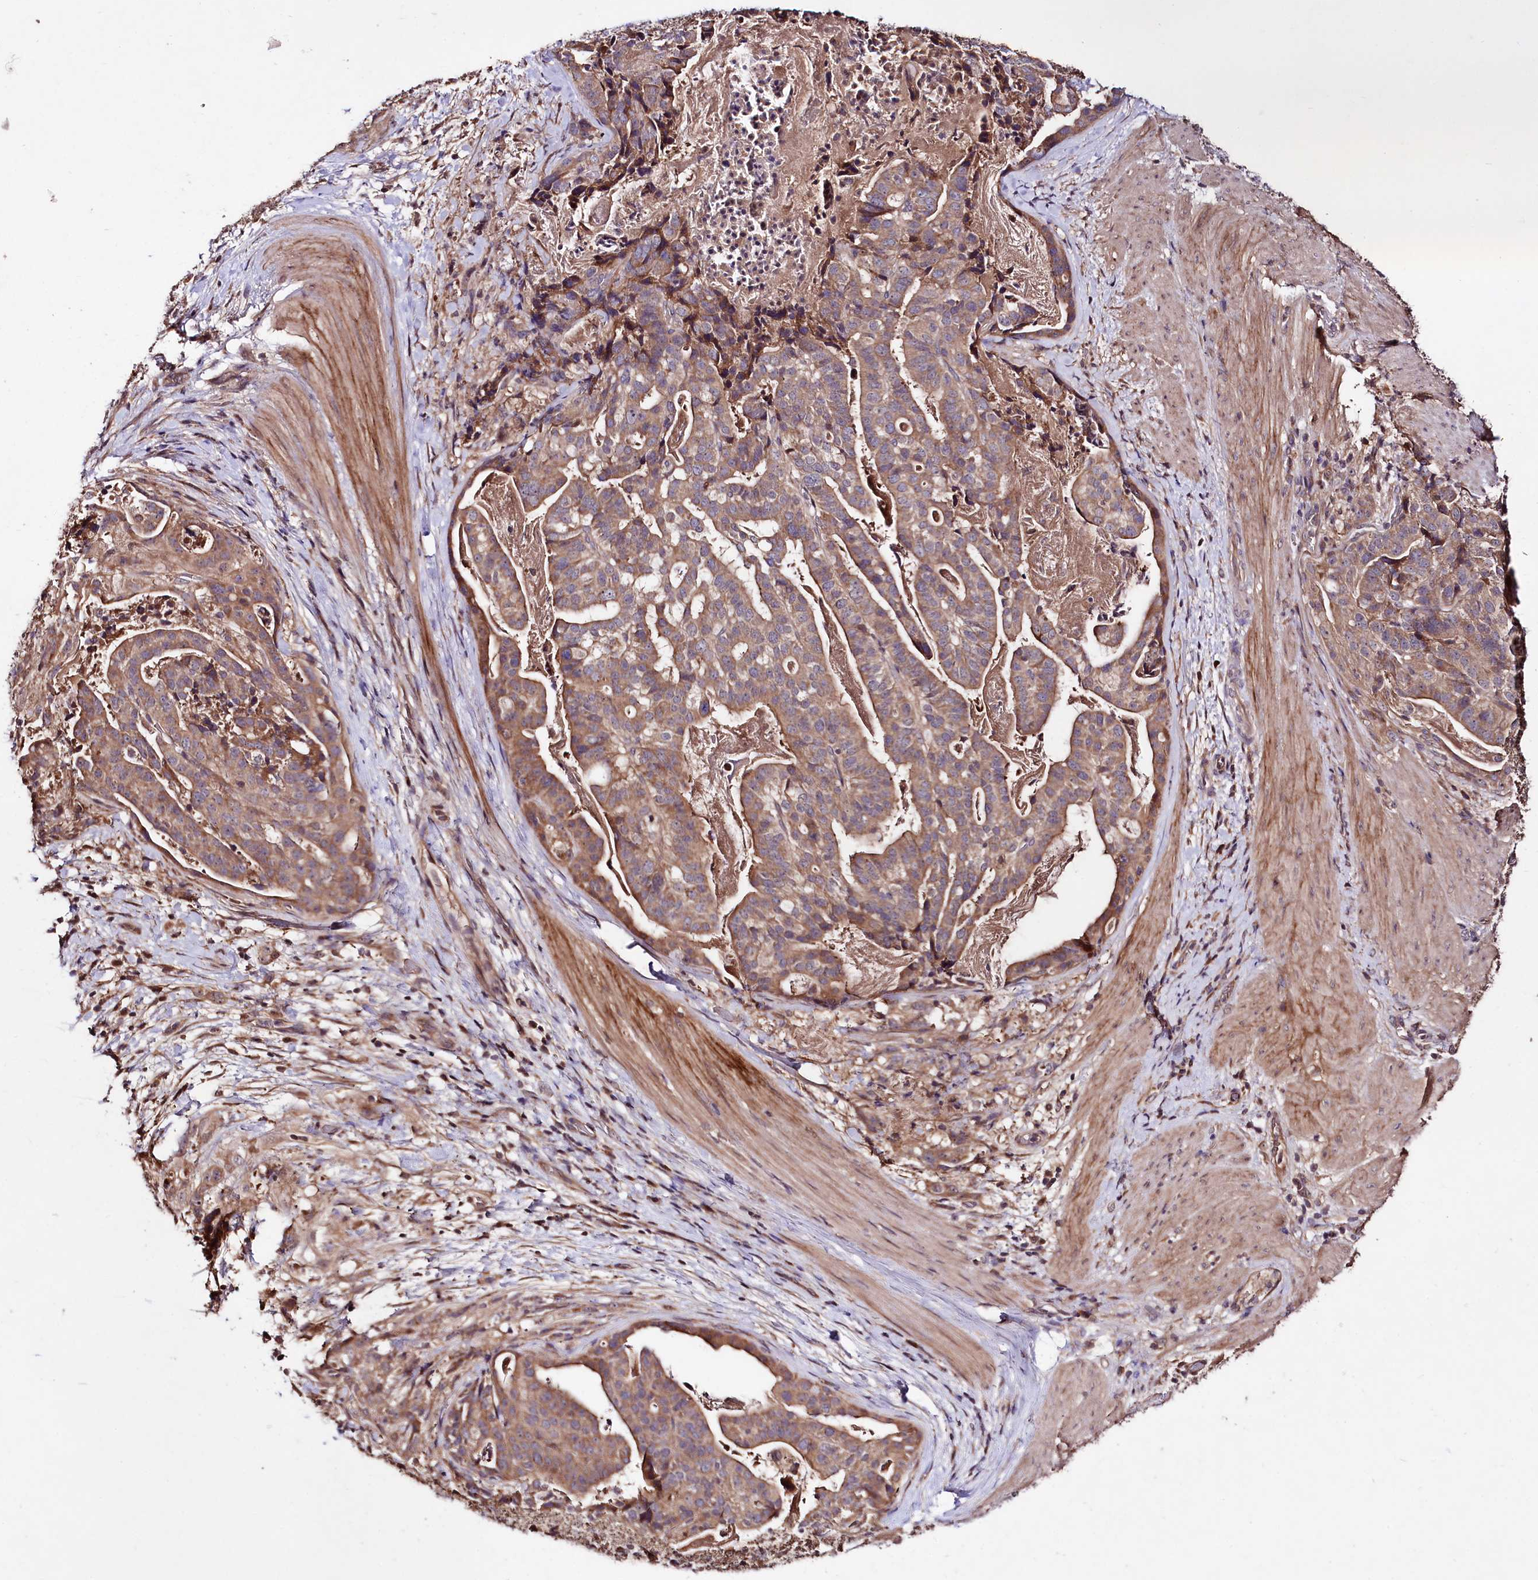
{"staining": {"intensity": "moderate", "quantity": ">75%", "location": "cytoplasmic/membranous"}, "tissue": "stomach cancer", "cell_type": "Tumor cells", "image_type": "cancer", "snomed": [{"axis": "morphology", "description": "Adenocarcinoma, NOS"}, {"axis": "topography", "description": "Stomach"}], "caption": "Tumor cells display medium levels of moderate cytoplasmic/membranous staining in approximately >75% of cells in stomach cancer (adenocarcinoma).", "gene": "TNPO3", "patient": {"sex": "male", "age": 48}}